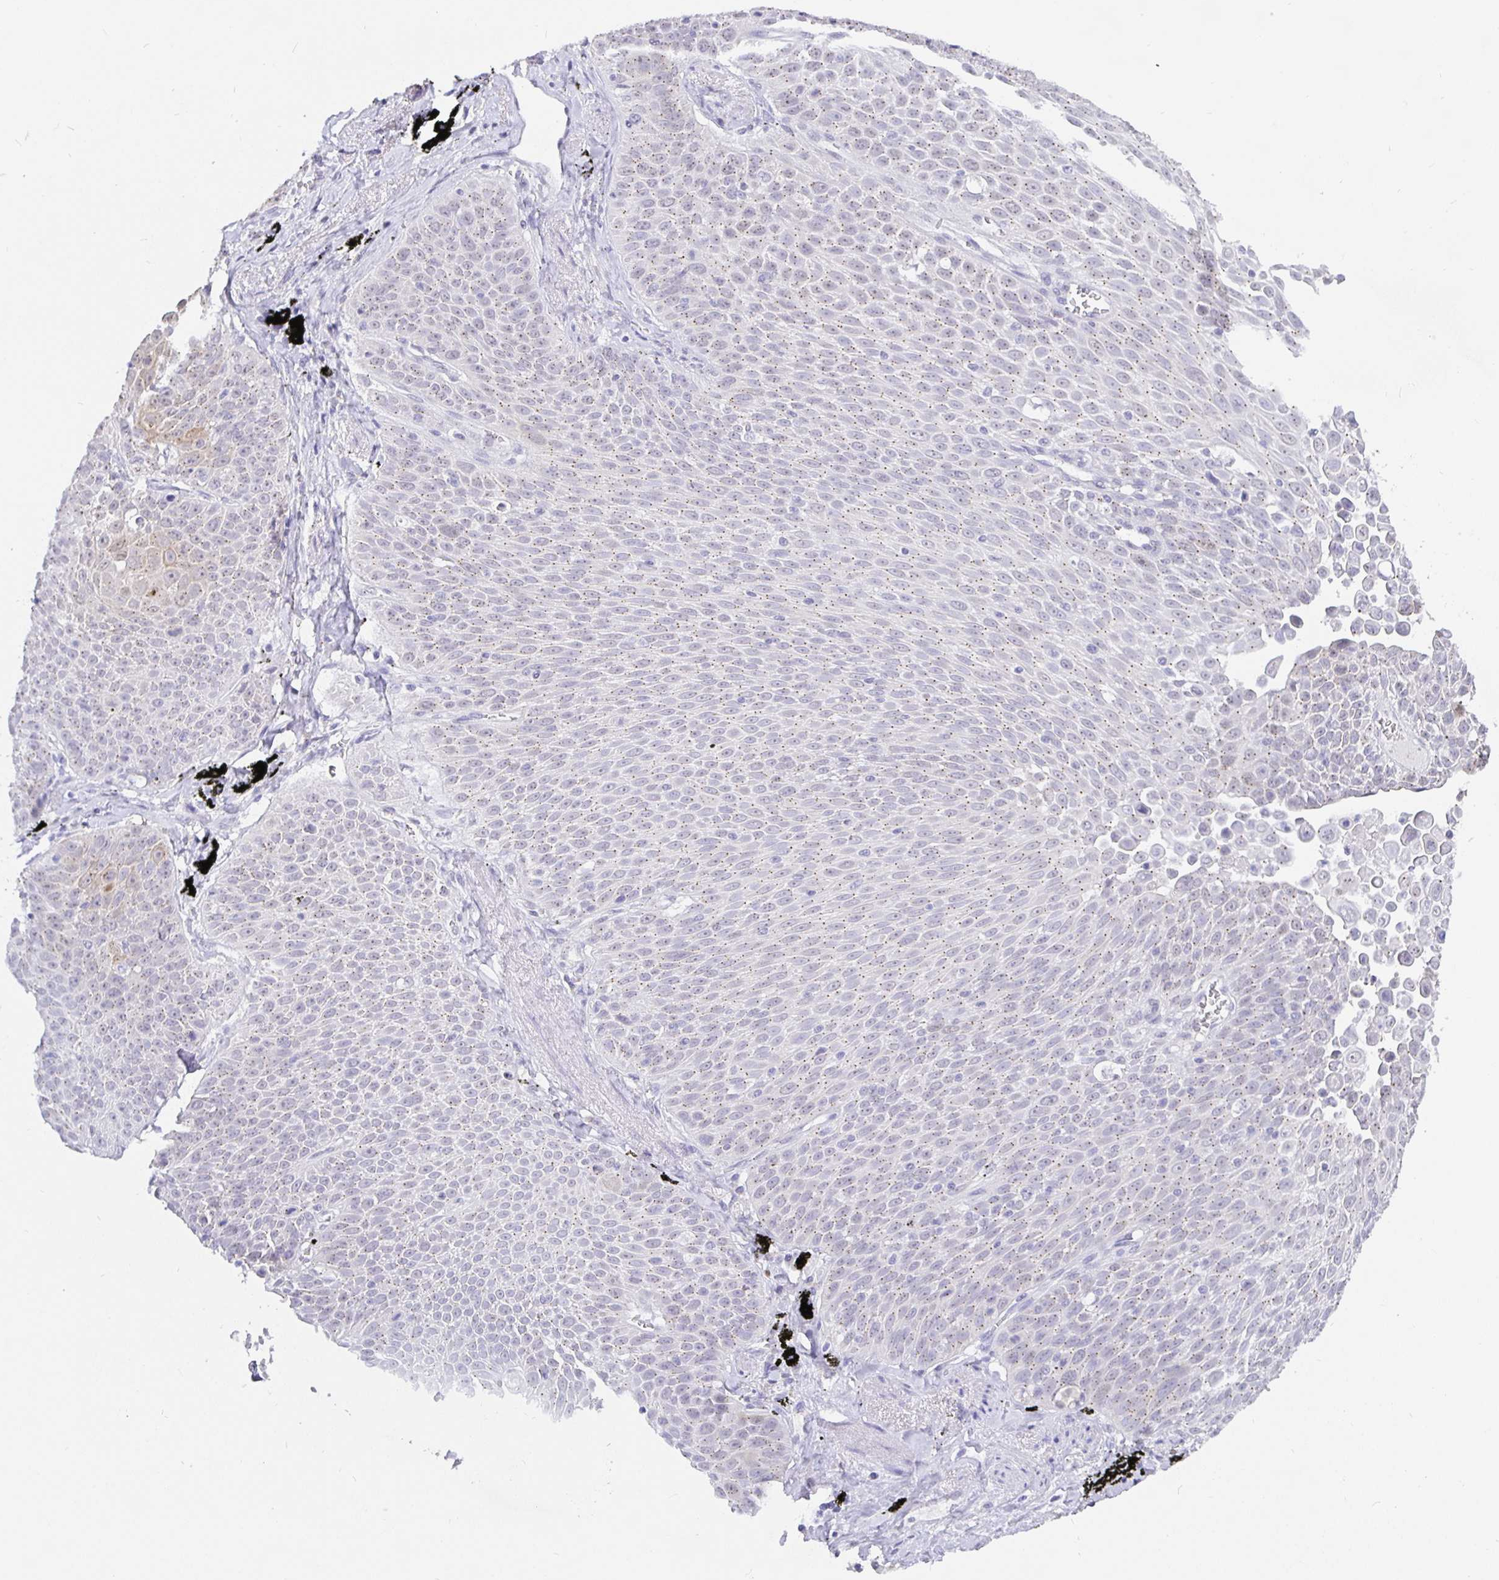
{"staining": {"intensity": "weak", "quantity": "25%-75%", "location": "cytoplasmic/membranous"}, "tissue": "lung cancer", "cell_type": "Tumor cells", "image_type": "cancer", "snomed": [{"axis": "morphology", "description": "Squamous cell carcinoma, NOS"}, {"axis": "morphology", "description": "Squamous cell carcinoma, metastatic, NOS"}, {"axis": "topography", "description": "Lymph node"}, {"axis": "topography", "description": "Lung"}], "caption": "High-magnification brightfield microscopy of lung metastatic squamous cell carcinoma stained with DAB (3,3'-diaminobenzidine) (brown) and counterstained with hematoxylin (blue). tumor cells exhibit weak cytoplasmic/membranous positivity is present in approximately25%-75% of cells. The staining was performed using DAB (3,3'-diaminobenzidine) to visualize the protein expression in brown, while the nuclei were stained in blue with hematoxylin (Magnification: 20x).", "gene": "EZHIP", "patient": {"sex": "female", "age": 62}}